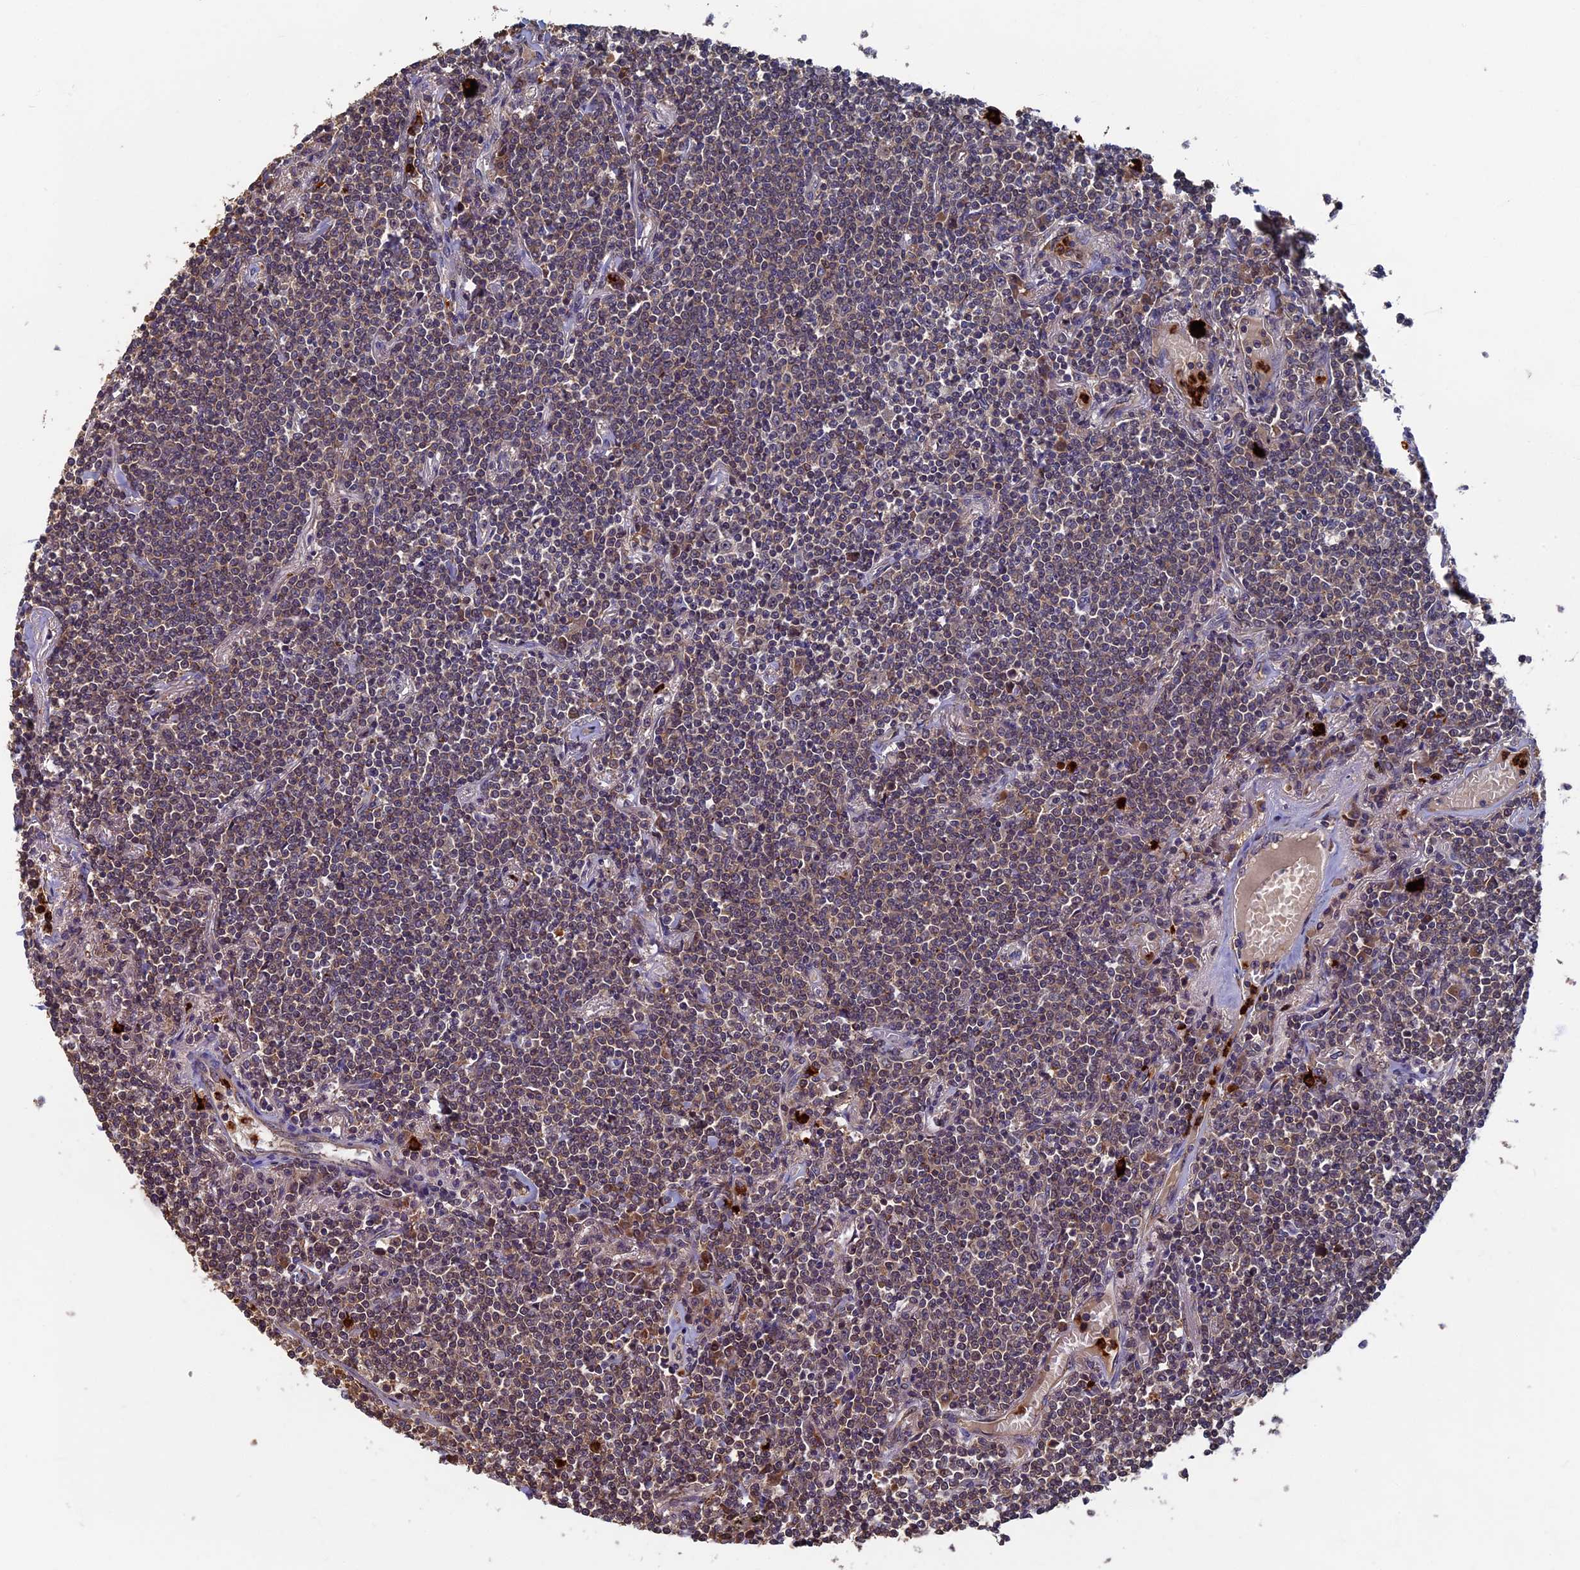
{"staining": {"intensity": "weak", "quantity": "25%-75%", "location": "cytoplasmic/membranous,nuclear"}, "tissue": "lymphoma", "cell_type": "Tumor cells", "image_type": "cancer", "snomed": [{"axis": "morphology", "description": "Malignant lymphoma, non-Hodgkin's type, Low grade"}, {"axis": "topography", "description": "Lung"}], "caption": "A brown stain highlights weak cytoplasmic/membranous and nuclear positivity of a protein in human malignant lymphoma, non-Hodgkin's type (low-grade) tumor cells.", "gene": "TNK2", "patient": {"sex": "female", "age": 71}}